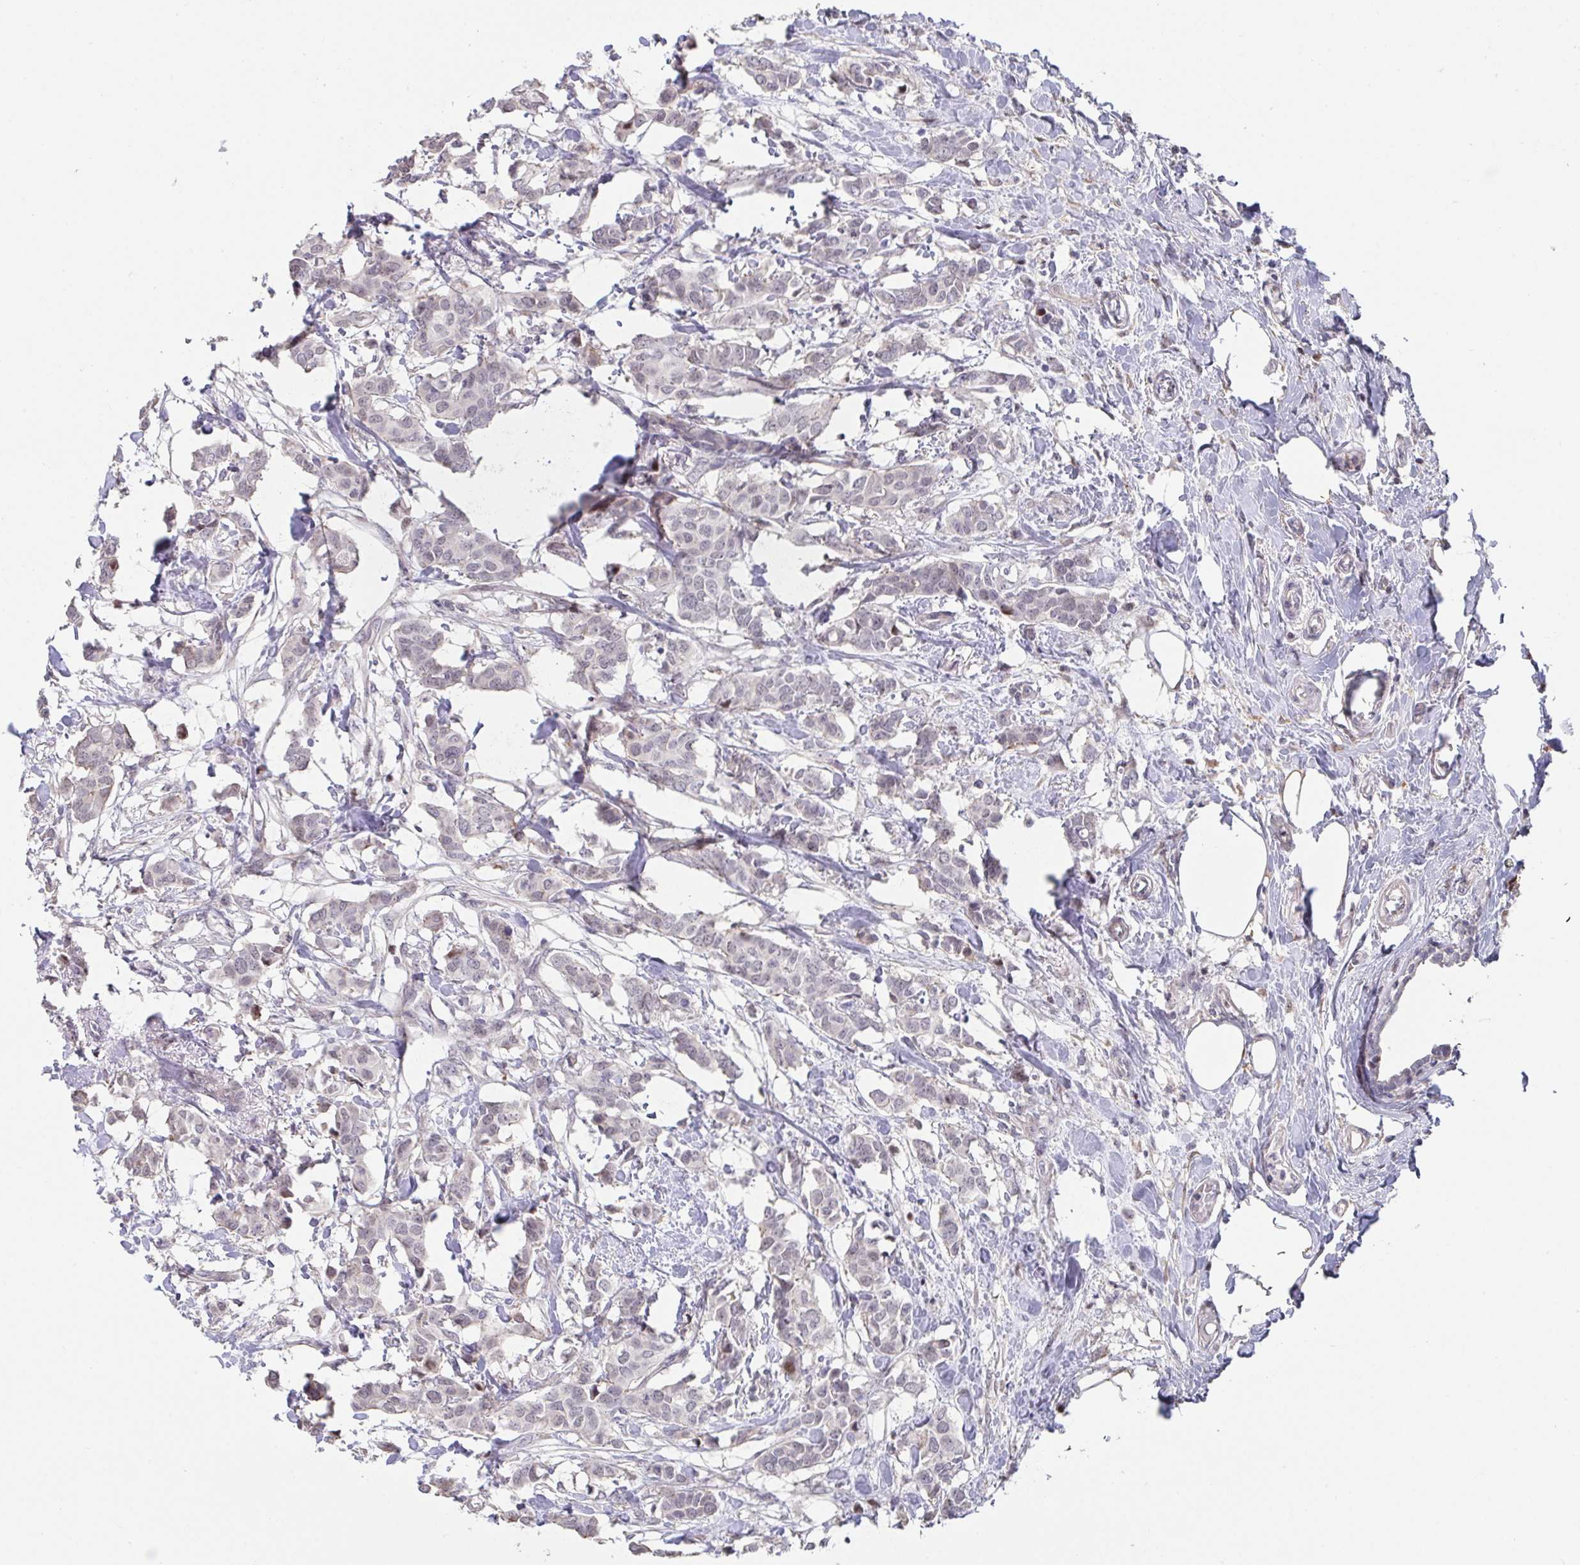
{"staining": {"intensity": "weak", "quantity": "25%-75%", "location": "nuclear"}, "tissue": "breast cancer", "cell_type": "Tumor cells", "image_type": "cancer", "snomed": [{"axis": "morphology", "description": "Duct carcinoma"}, {"axis": "topography", "description": "Breast"}], "caption": "High-magnification brightfield microscopy of breast cancer (invasive ductal carcinoma) stained with DAB (3,3'-diaminobenzidine) (brown) and counterstained with hematoxylin (blue). tumor cells exhibit weak nuclear positivity is identified in approximately25%-75% of cells. The staining was performed using DAB, with brown indicating positive protein expression. Nuclei are stained blue with hematoxylin.", "gene": "WDR72", "patient": {"sex": "female", "age": 62}}